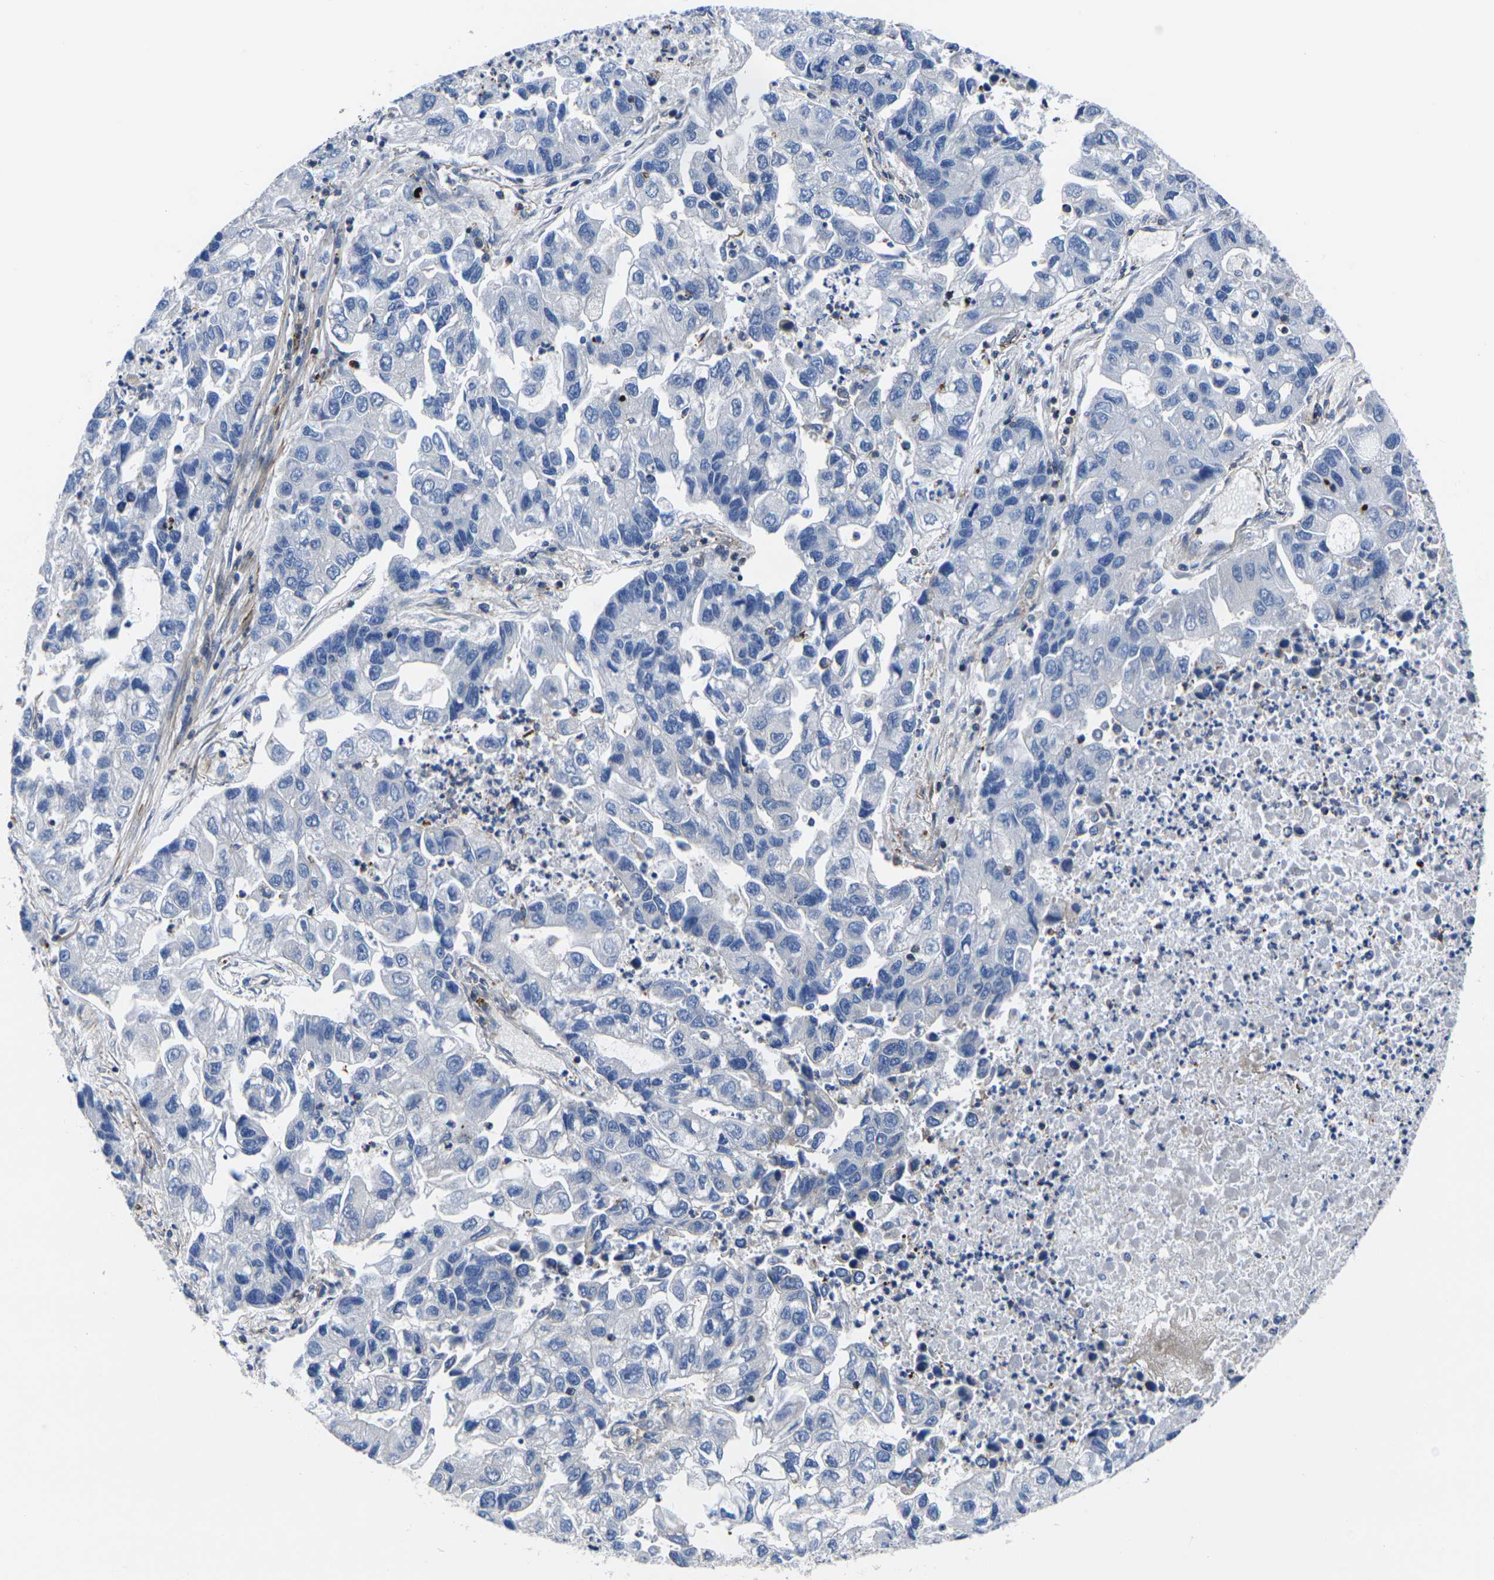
{"staining": {"intensity": "negative", "quantity": "none", "location": "none"}, "tissue": "lung cancer", "cell_type": "Tumor cells", "image_type": "cancer", "snomed": [{"axis": "morphology", "description": "Adenocarcinoma, NOS"}, {"axis": "topography", "description": "Lung"}], "caption": "Adenocarcinoma (lung) was stained to show a protein in brown. There is no significant positivity in tumor cells.", "gene": "GPR4", "patient": {"sex": "female", "age": 51}}